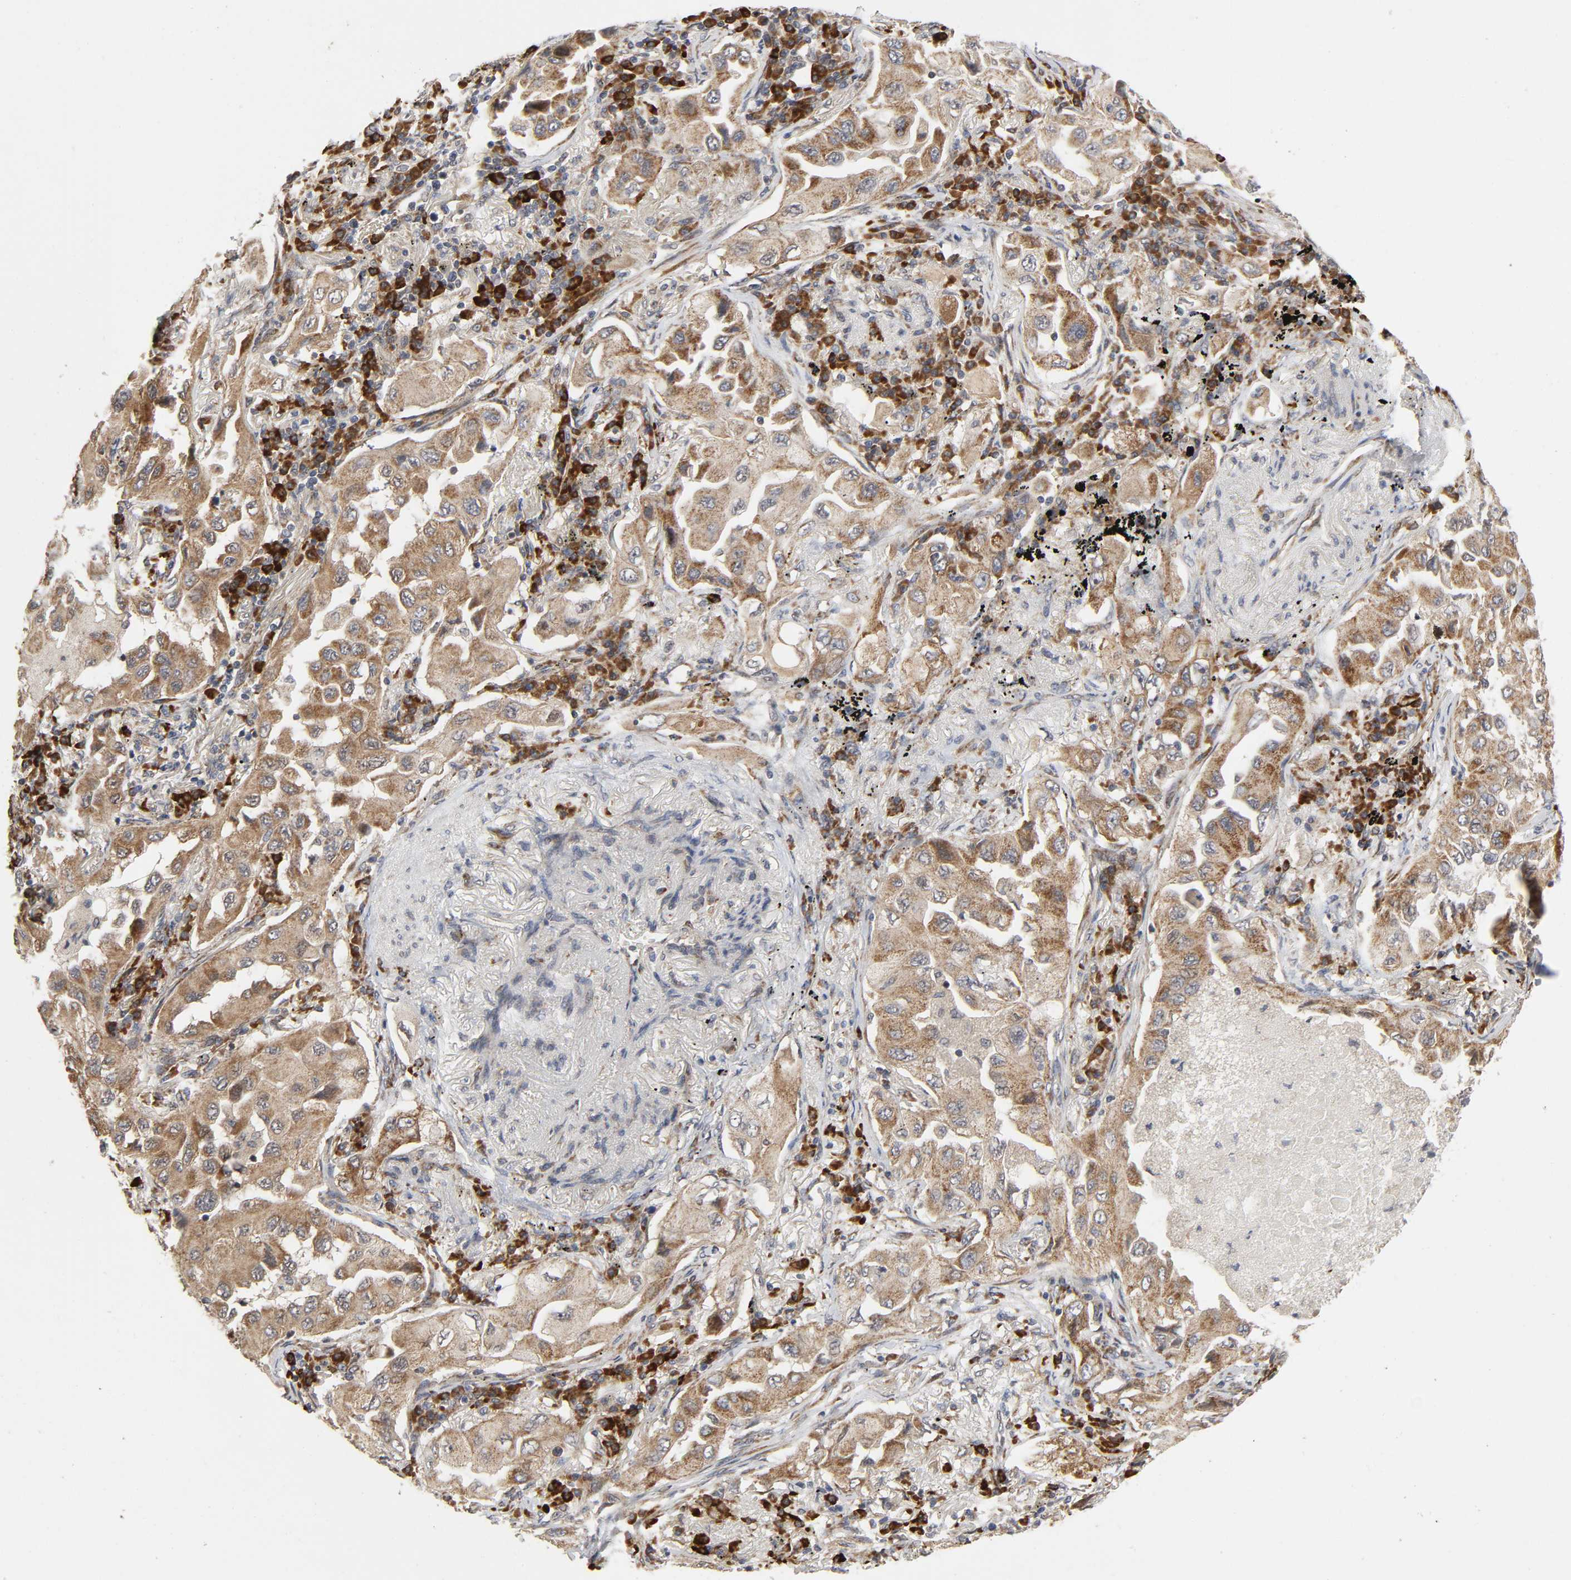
{"staining": {"intensity": "moderate", "quantity": ">75%", "location": "cytoplasmic/membranous"}, "tissue": "lung cancer", "cell_type": "Tumor cells", "image_type": "cancer", "snomed": [{"axis": "morphology", "description": "Adenocarcinoma, NOS"}, {"axis": "topography", "description": "Lung"}], "caption": "Lung cancer (adenocarcinoma) was stained to show a protein in brown. There is medium levels of moderate cytoplasmic/membranous positivity in about >75% of tumor cells.", "gene": "SLC30A9", "patient": {"sex": "female", "age": 65}}